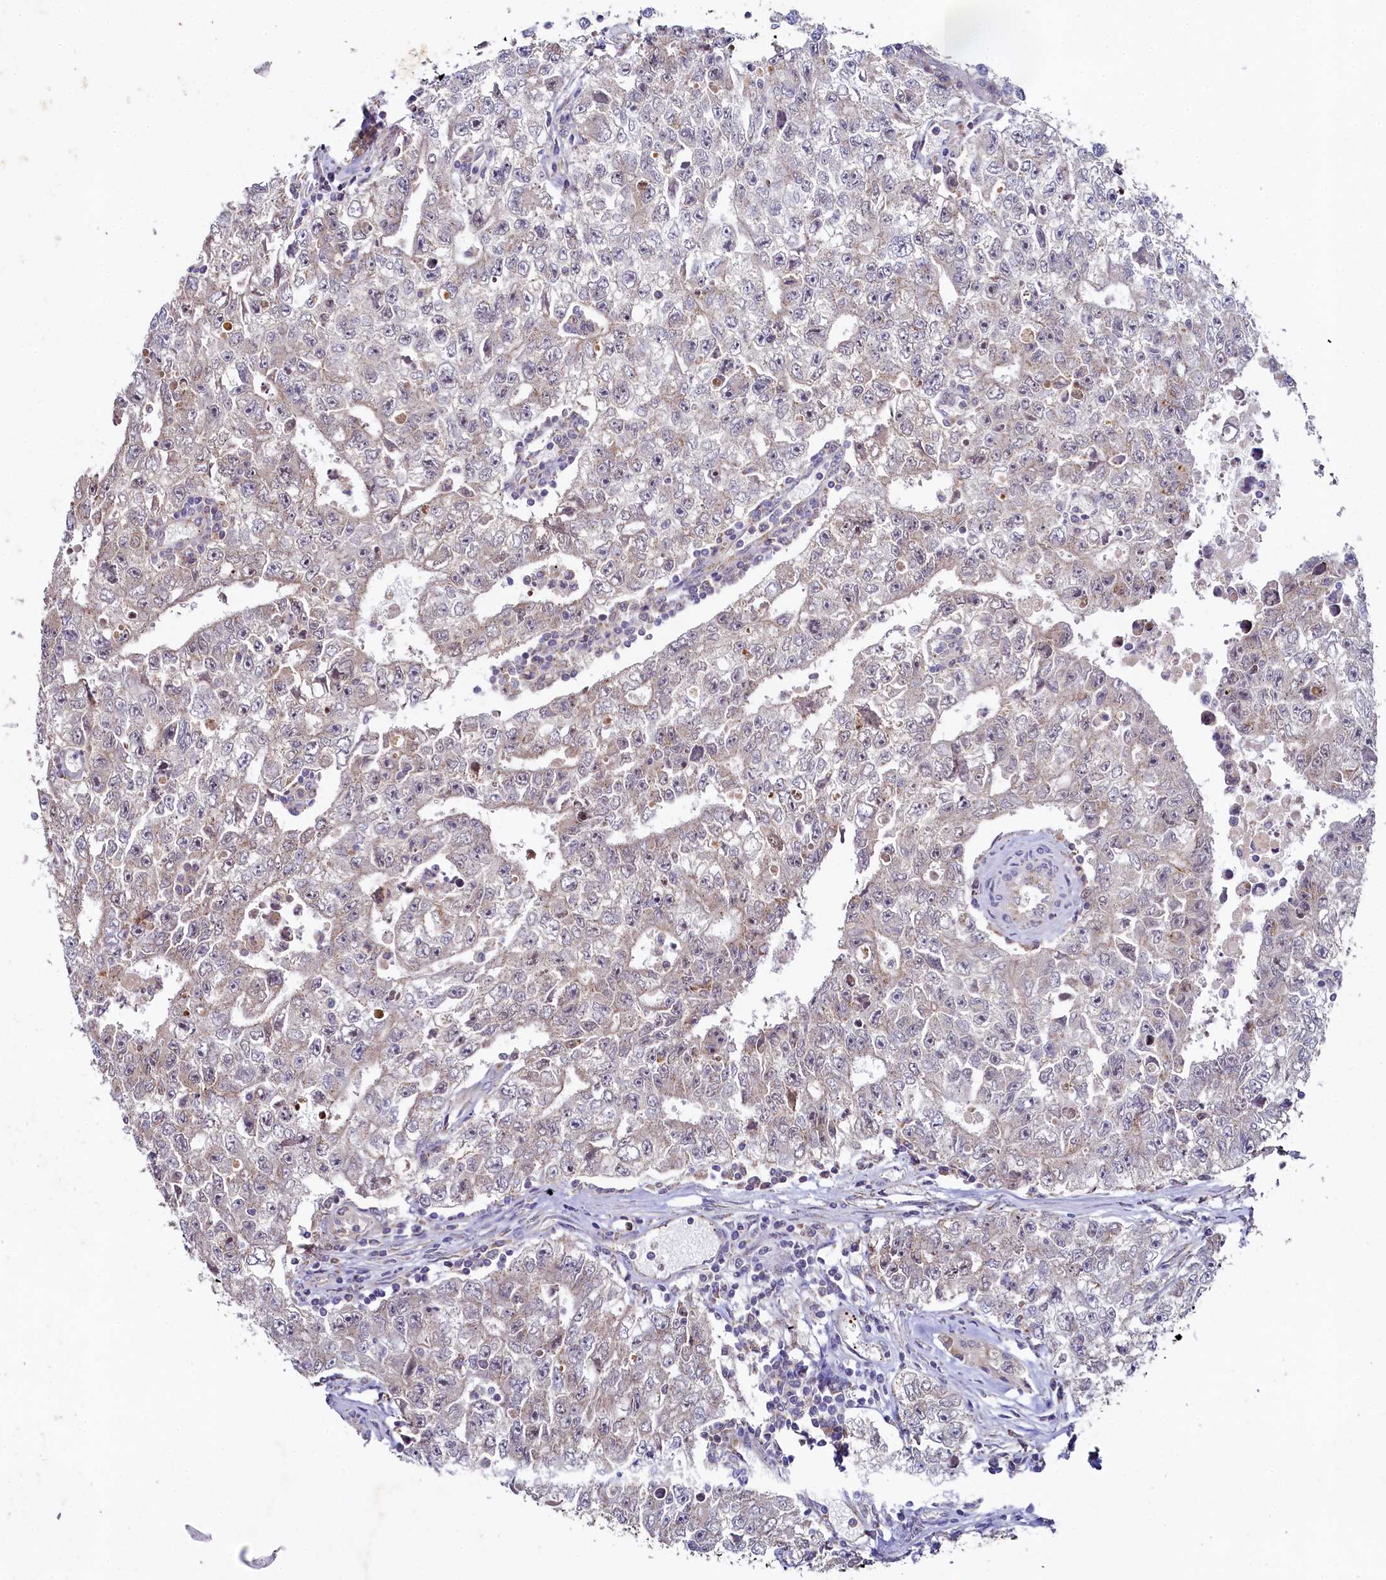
{"staining": {"intensity": "negative", "quantity": "none", "location": "none"}, "tissue": "testis cancer", "cell_type": "Tumor cells", "image_type": "cancer", "snomed": [{"axis": "morphology", "description": "Carcinoma, Embryonal, NOS"}, {"axis": "topography", "description": "Testis"}], "caption": "High magnification brightfield microscopy of embryonal carcinoma (testis) stained with DAB (3,3'-diaminobenzidine) (brown) and counterstained with hematoxylin (blue): tumor cells show no significant staining. (DAB (3,3'-diaminobenzidine) IHC, high magnification).", "gene": "SPINK9", "patient": {"sex": "male", "age": 17}}